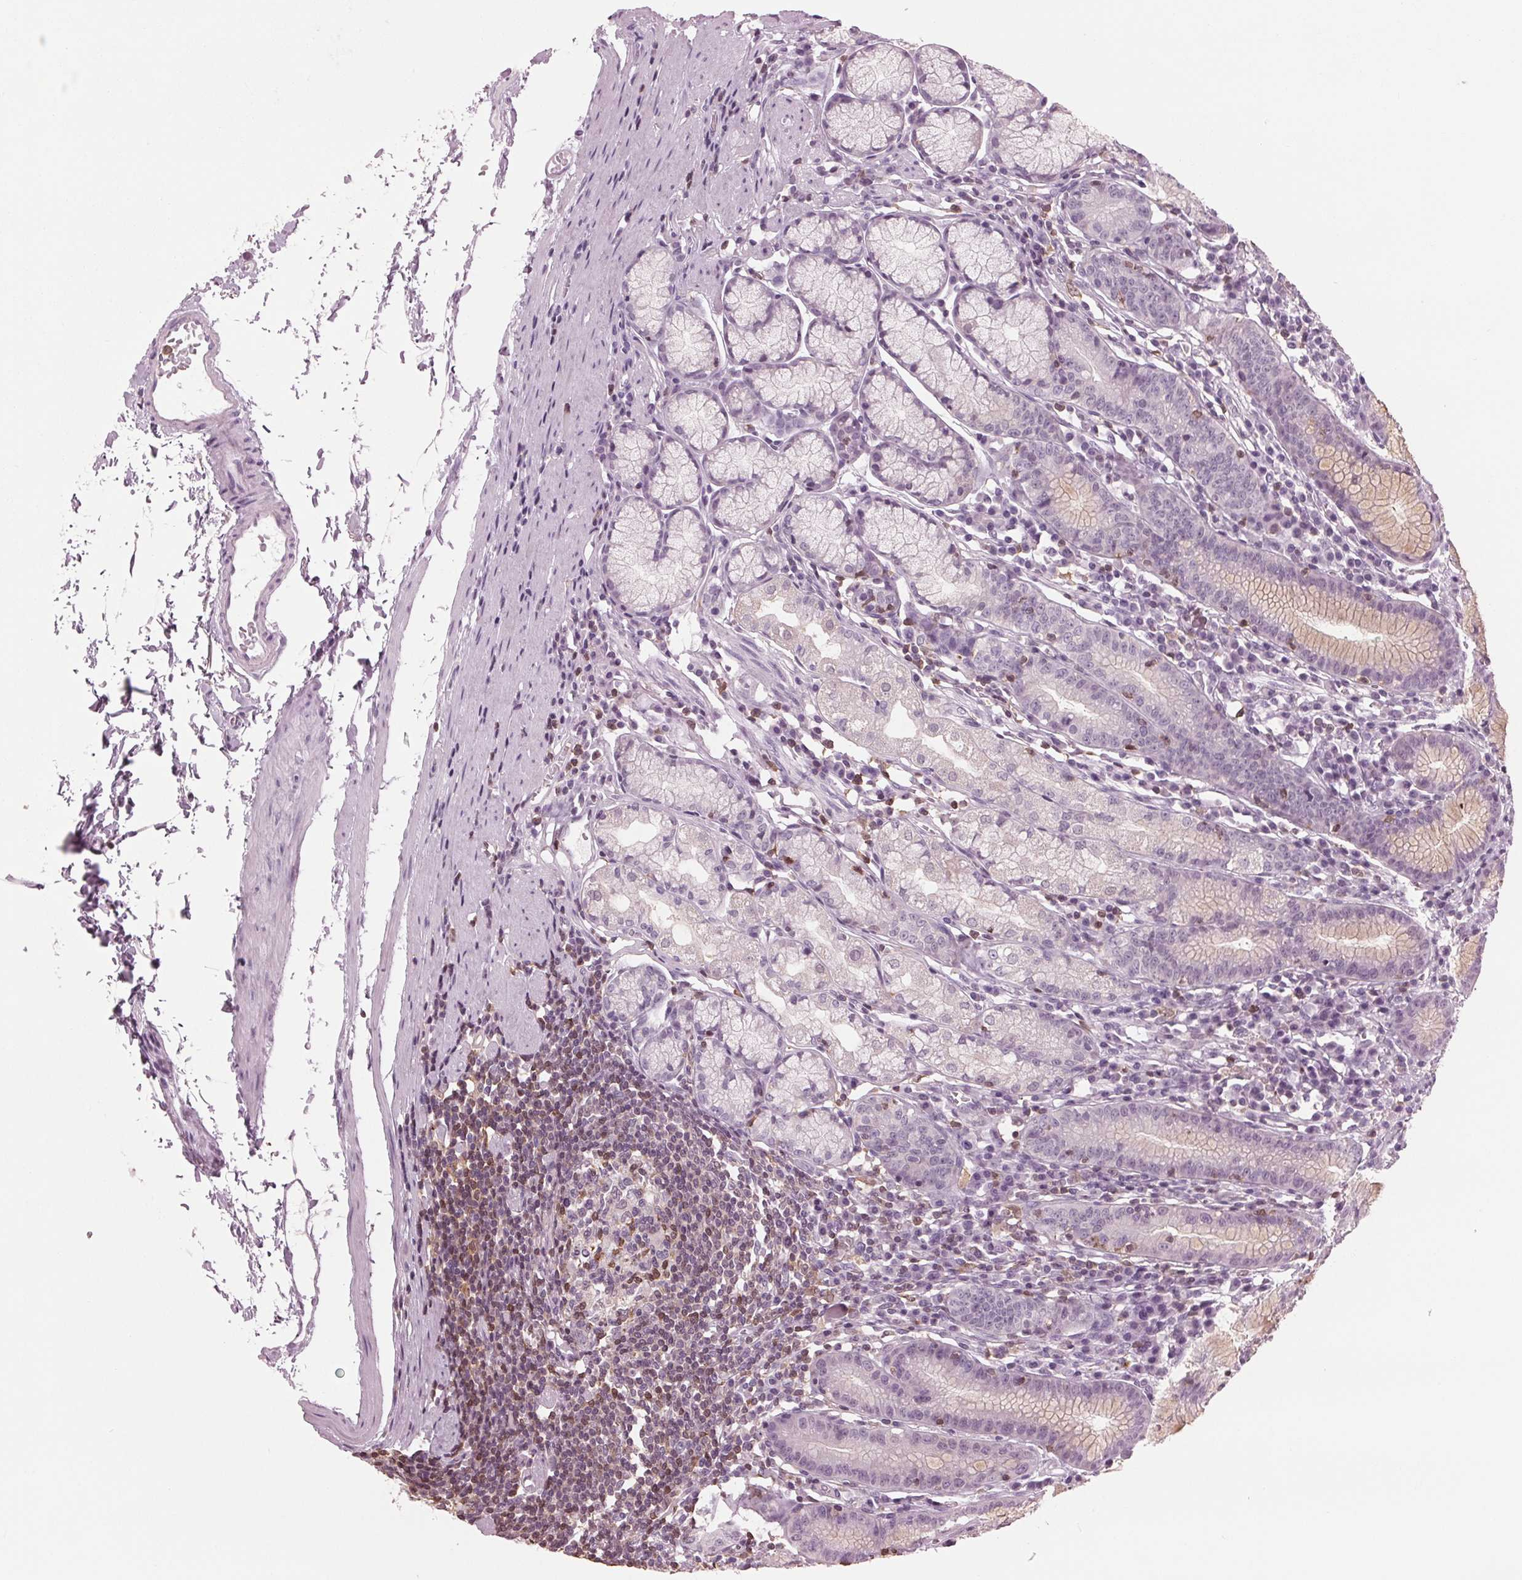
{"staining": {"intensity": "negative", "quantity": "none", "location": "none"}, "tissue": "stomach", "cell_type": "Glandular cells", "image_type": "normal", "snomed": [{"axis": "morphology", "description": "Normal tissue, NOS"}, {"axis": "topography", "description": "Stomach"}], "caption": "Glandular cells show no significant expression in unremarkable stomach. The staining was performed using DAB to visualize the protein expression in brown, while the nuclei were stained in blue with hematoxylin (Magnification: 20x).", "gene": "BTLA", "patient": {"sex": "male", "age": 55}}